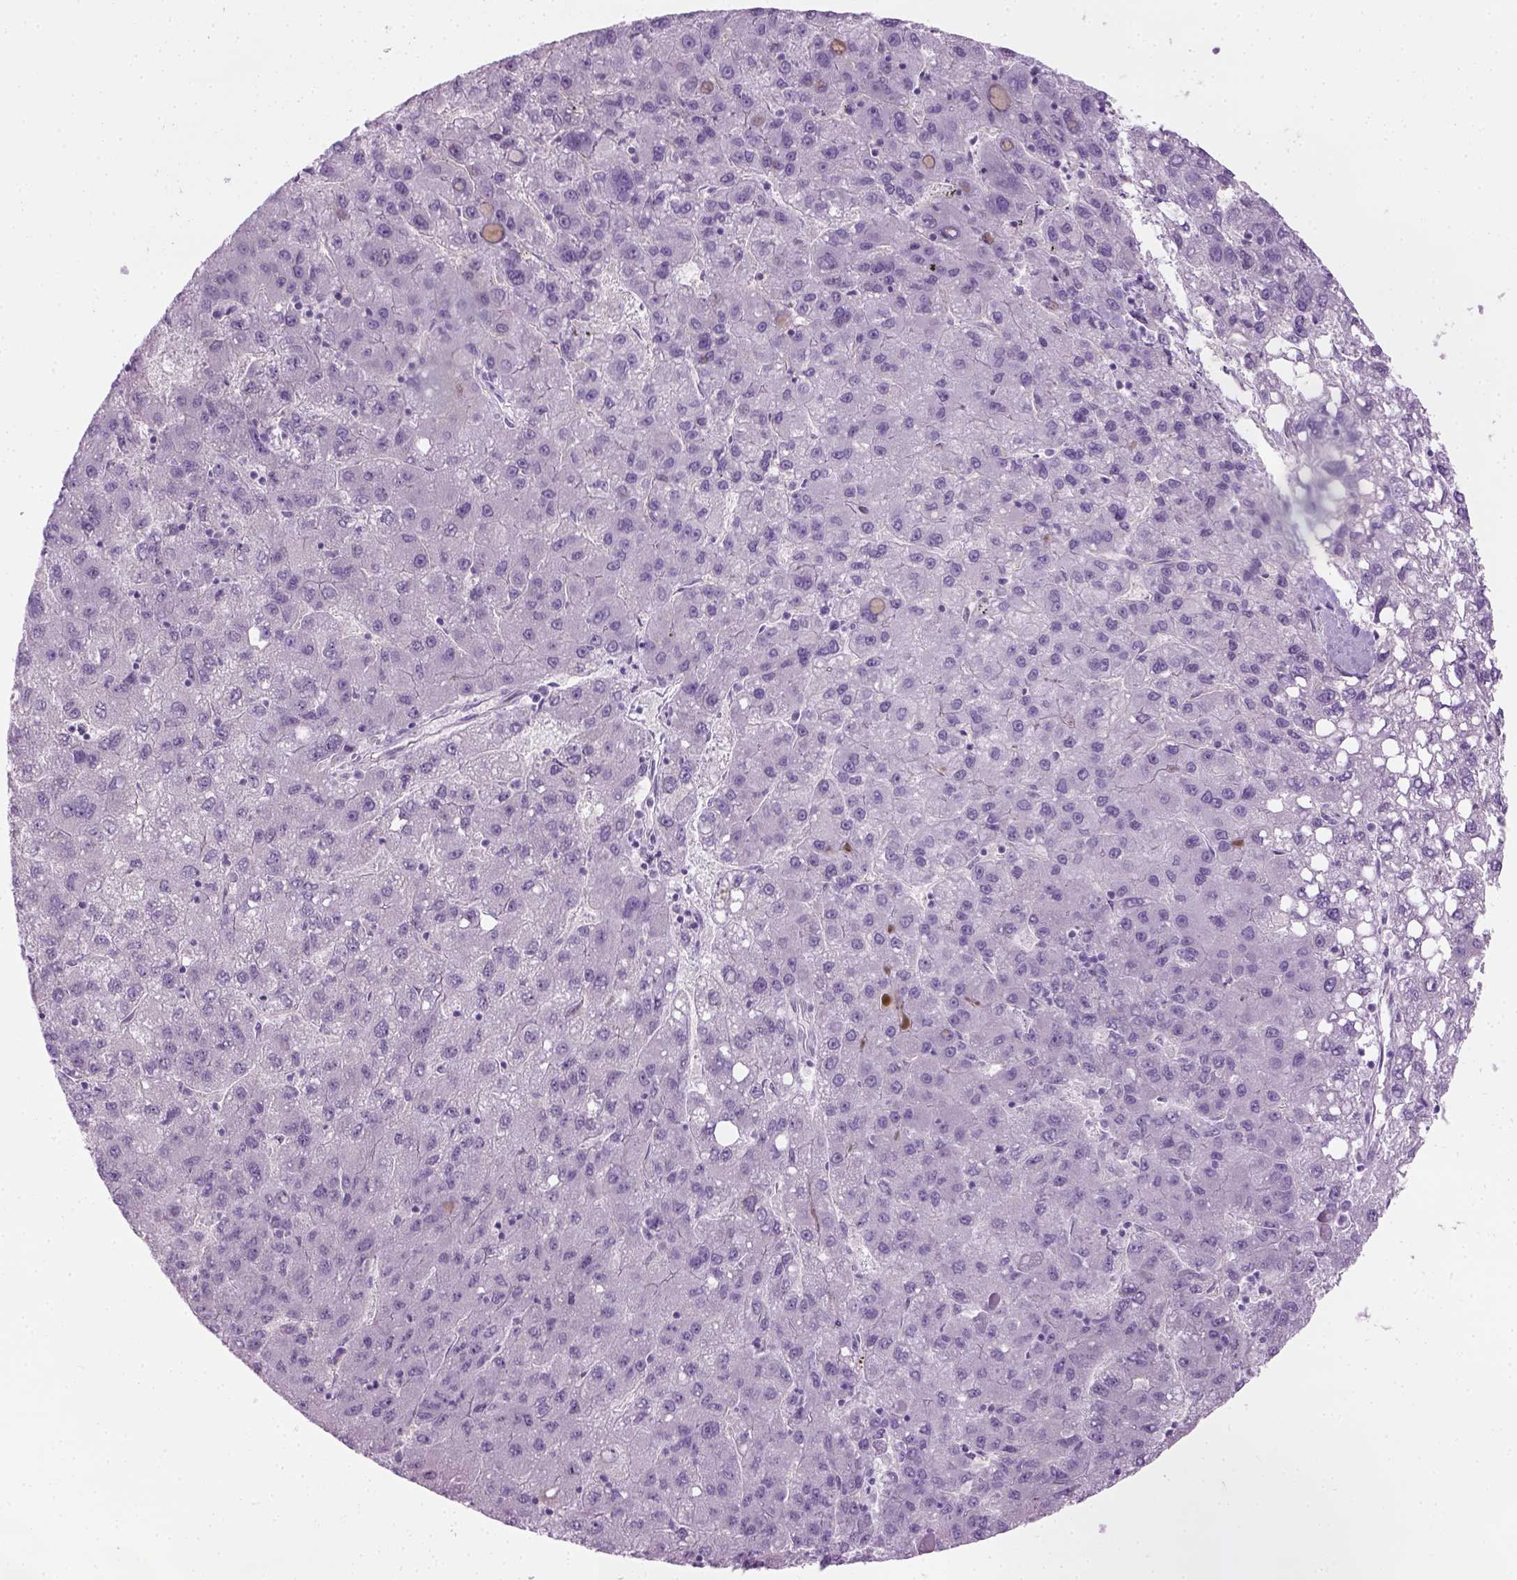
{"staining": {"intensity": "negative", "quantity": "none", "location": "none"}, "tissue": "liver cancer", "cell_type": "Tumor cells", "image_type": "cancer", "snomed": [{"axis": "morphology", "description": "Carcinoma, Hepatocellular, NOS"}, {"axis": "topography", "description": "Liver"}], "caption": "Immunohistochemistry of liver cancer (hepatocellular carcinoma) displays no expression in tumor cells.", "gene": "CIBAR2", "patient": {"sex": "female", "age": 82}}